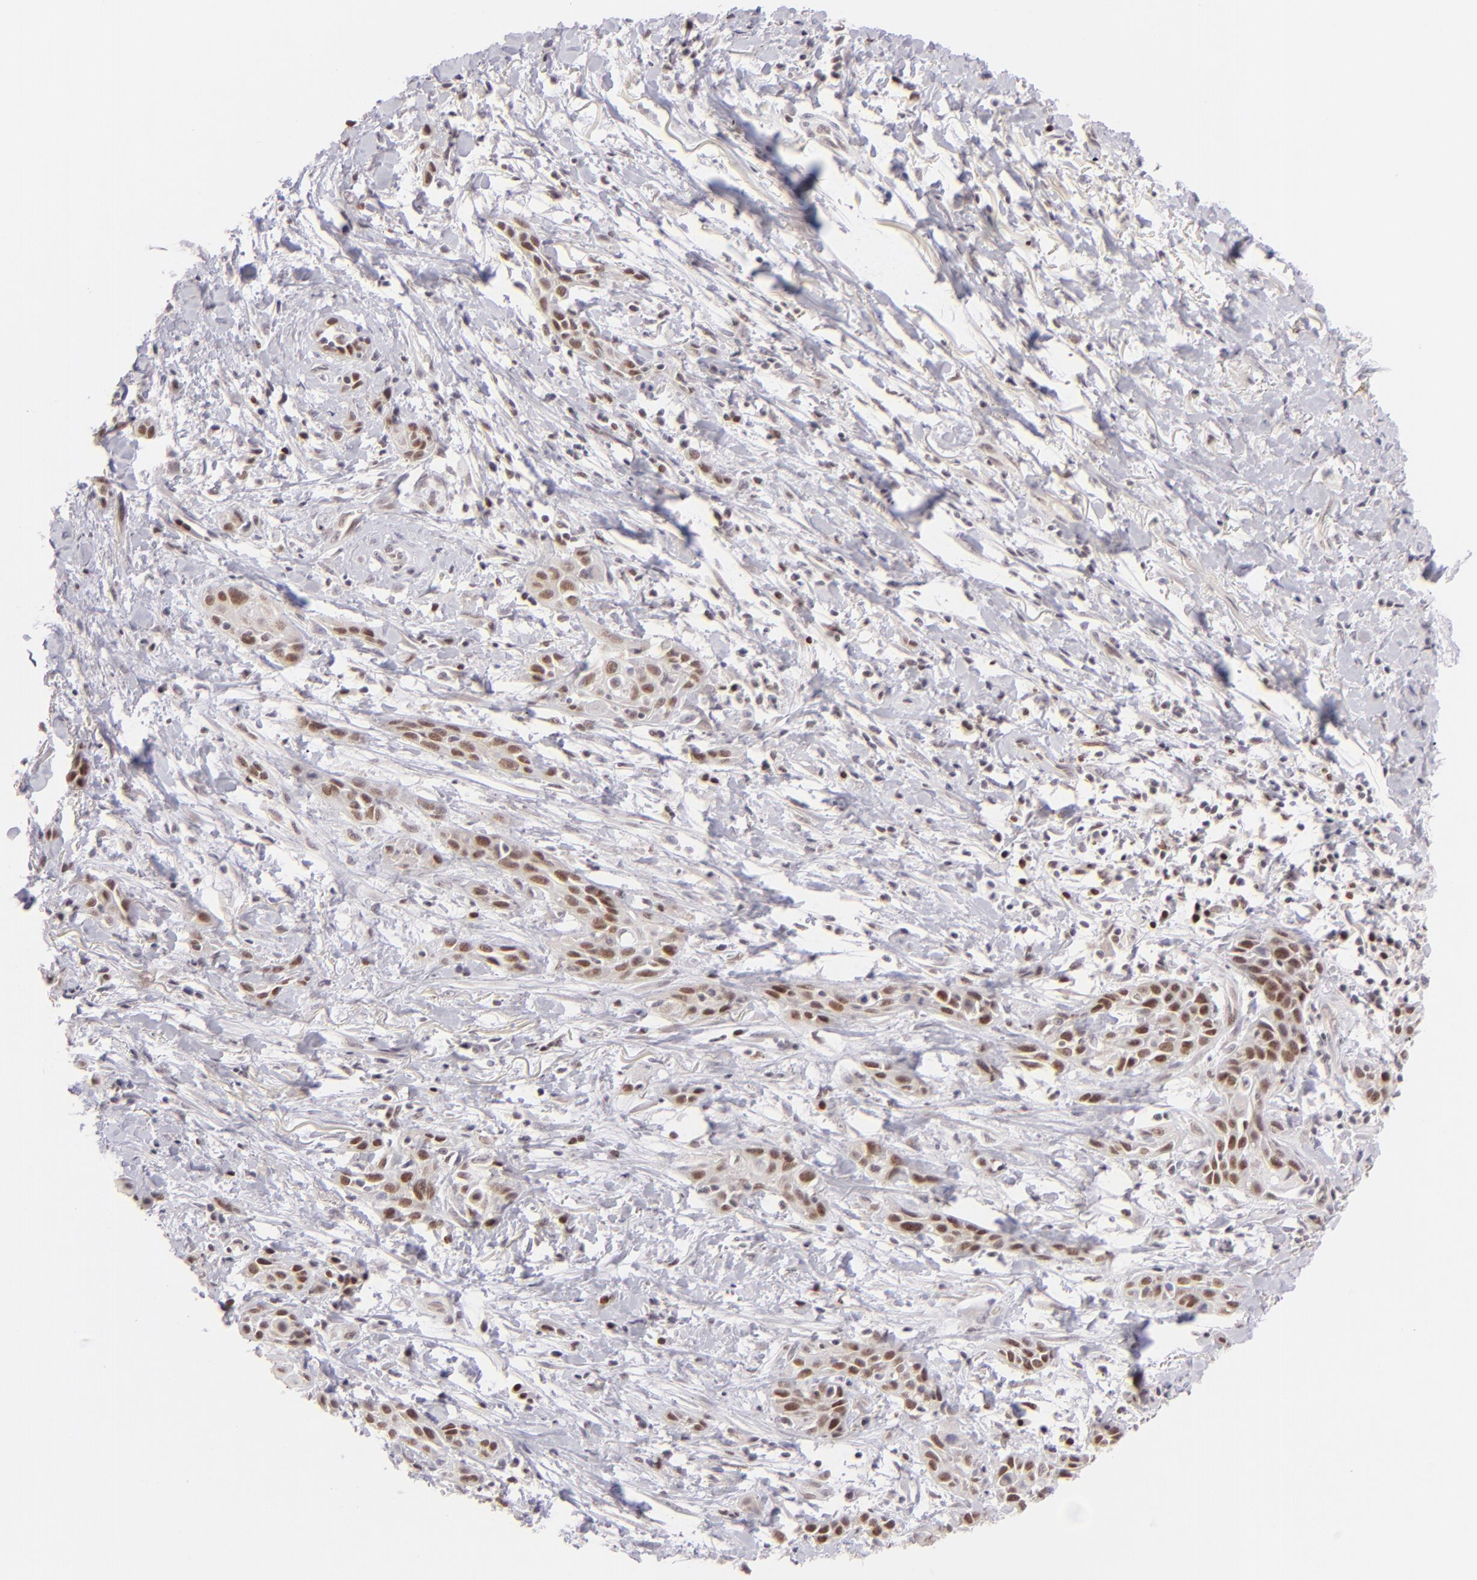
{"staining": {"intensity": "moderate", "quantity": ">75%", "location": "nuclear"}, "tissue": "skin cancer", "cell_type": "Tumor cells", "image_type": "cancer", "snomed": [{"axis": "morphology", "description": "Squamous cell carcinoma, NOS"}, {"axis": "topography", "description": "Skin"}, {"axis": "topography", "description": "Anal"}], "caption": "About >75% of tumor cells in human skin squamous cell carcinoma show moderate nuclear protein staining as visualized by brown immunohistochemical staining.", "gene": "POU2F1", "patient": {"sex": "male", "age": 64}}